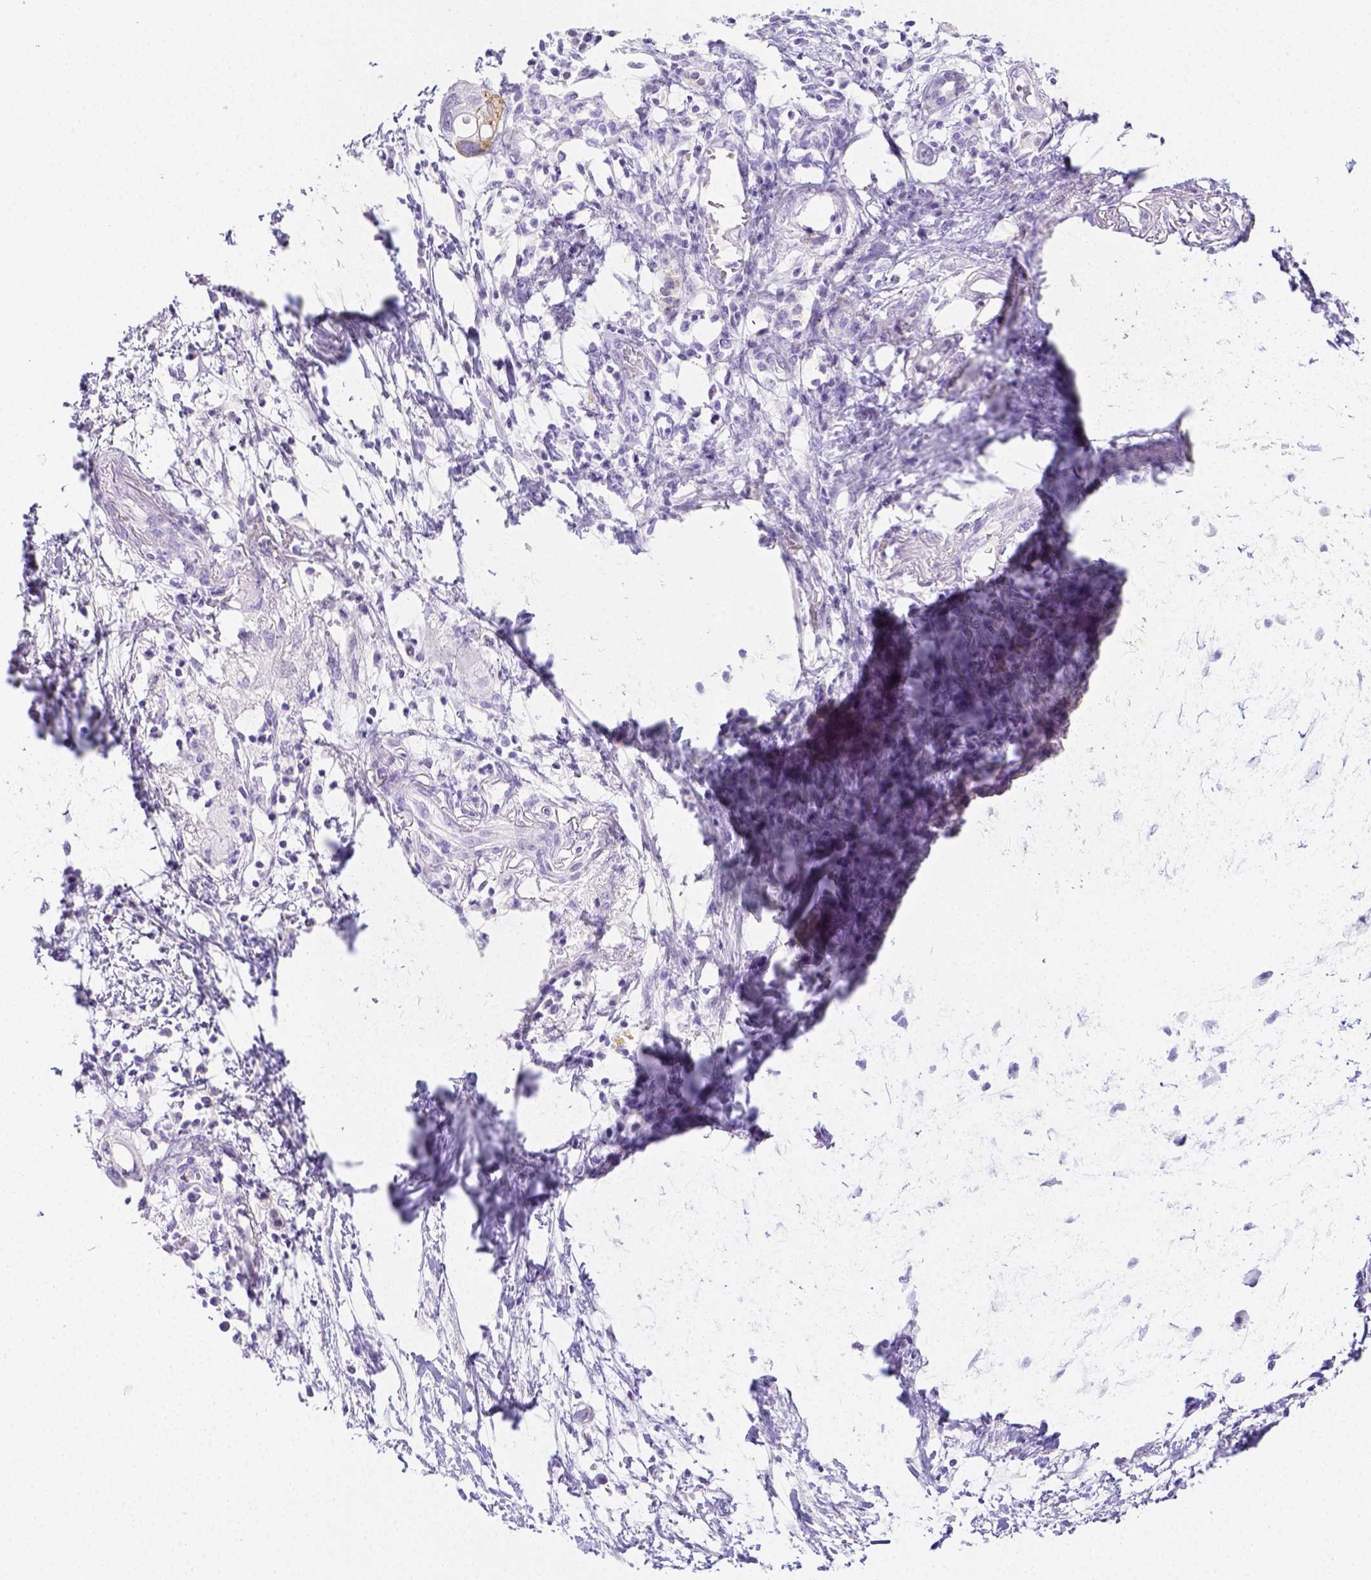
{"staining": {"intensity": "negative", "quantity": "none", "location": "none"}, "tissue": "pancreatic cancer", "cell_type": "Tumor cells", "image_type": "cancer", "snomed": [{"axis": "morphology", "description": "Adenocarcinoma, NOS"}, {"axis": "topography", "description": "Pancreas"}], "caption": "There is no significant positivity in tumor cells of pancreatic cancer (adenocarcinoma). (Brightfield microscopy of DAB (3,3'-diaminobenzidine) IHC at high magnification).", "gene": "ARHGAP36", "patient": {"sex": "female", "age": 72}}